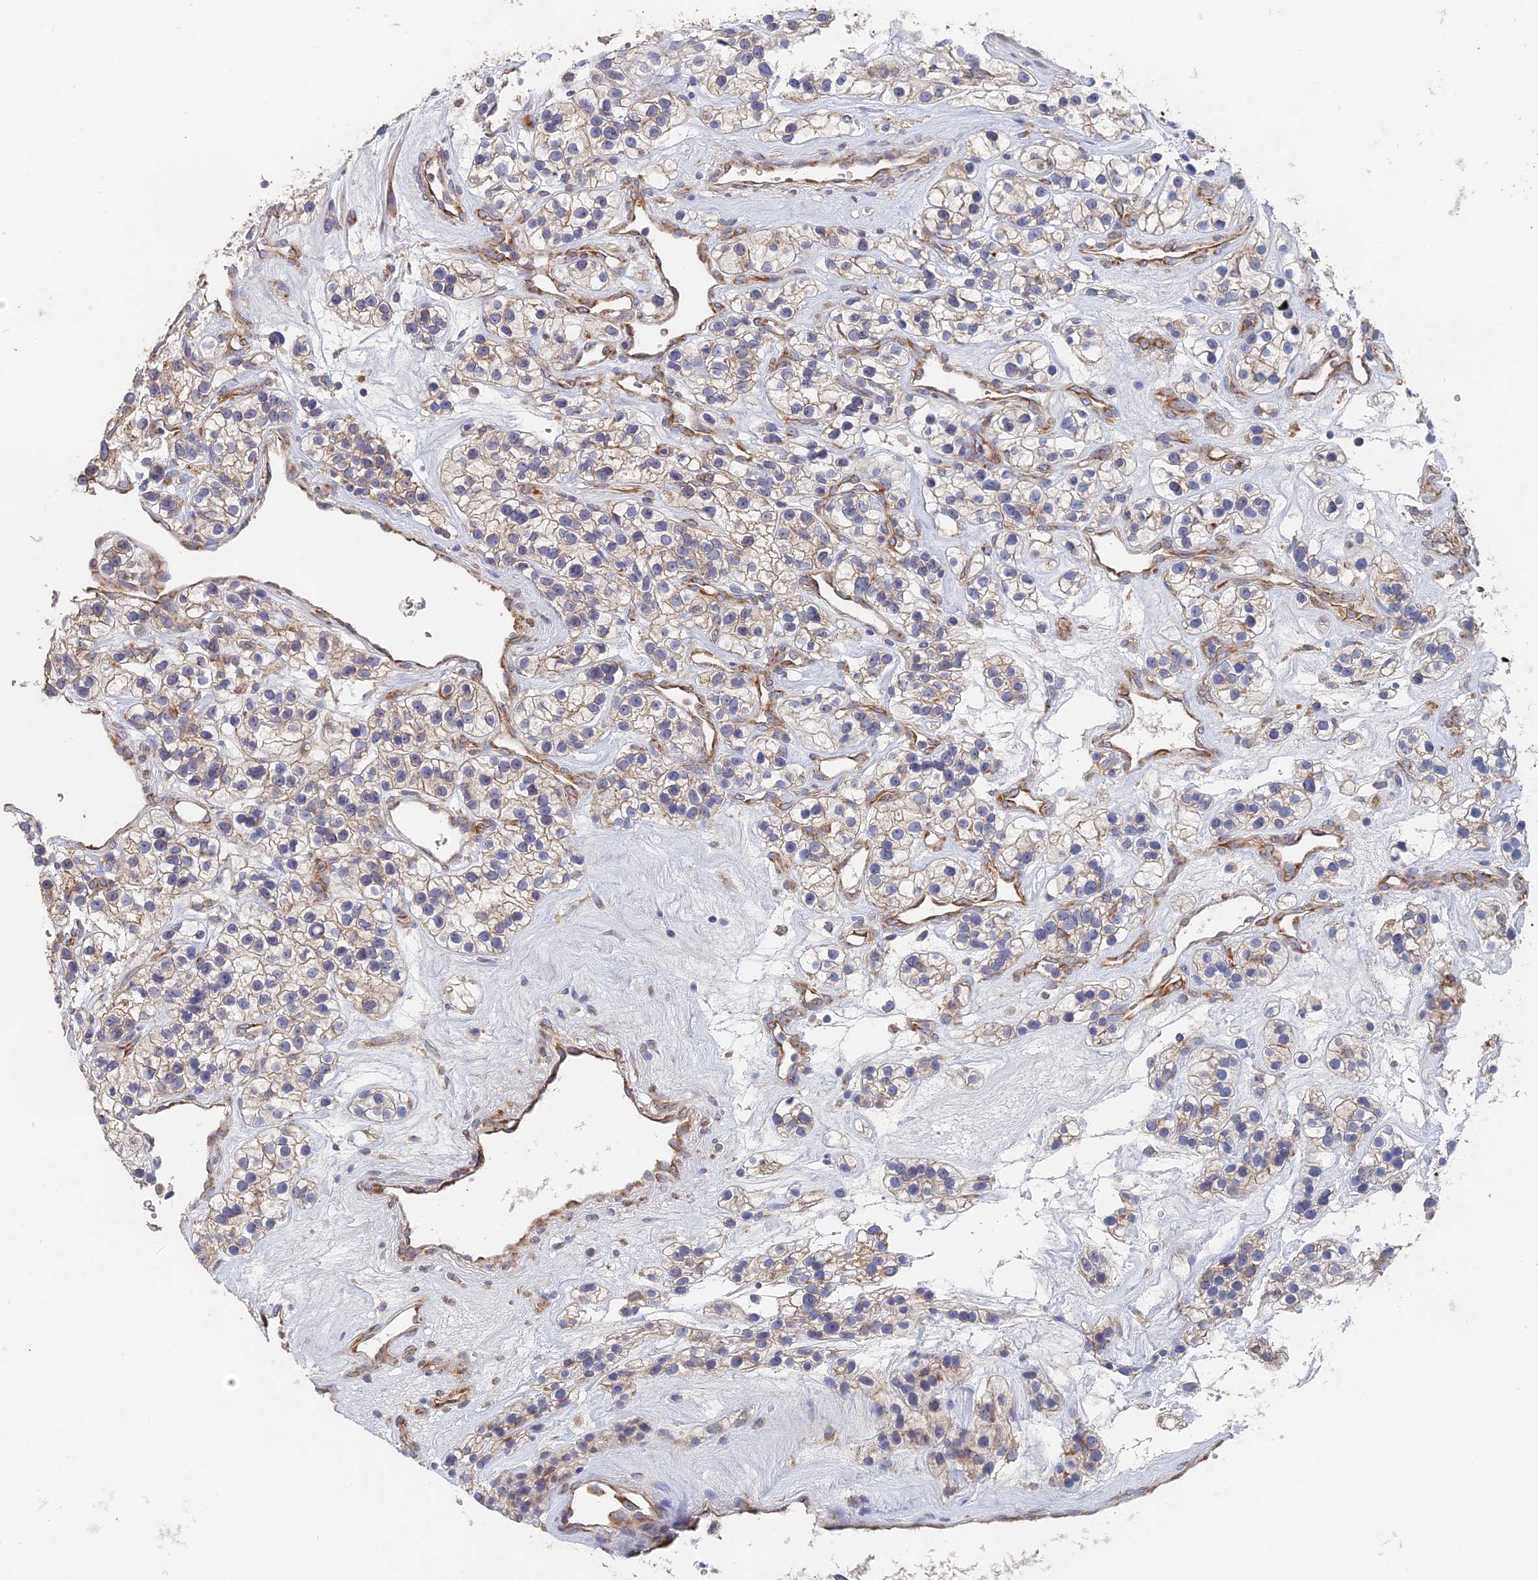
{"staining": {"intensity": "weak", "quantity": ">75%", "location": "cytoplasmic/membranous"}, "tissue": "renal cancer", "cell_type": "Tumor cells", "image_type": "cancer", "snomed": [{"axis": "morphology", "description": "Adenocarcinoma, NOS"}, {"axis": "topography", "description": "Kidney"}], "caption": "Adenocarcinoma (renal) stained with a protein marker displays weak staining in tumor cells.", "gene": "ELOF1", "patient": {"sex": "female", "age": 57}}